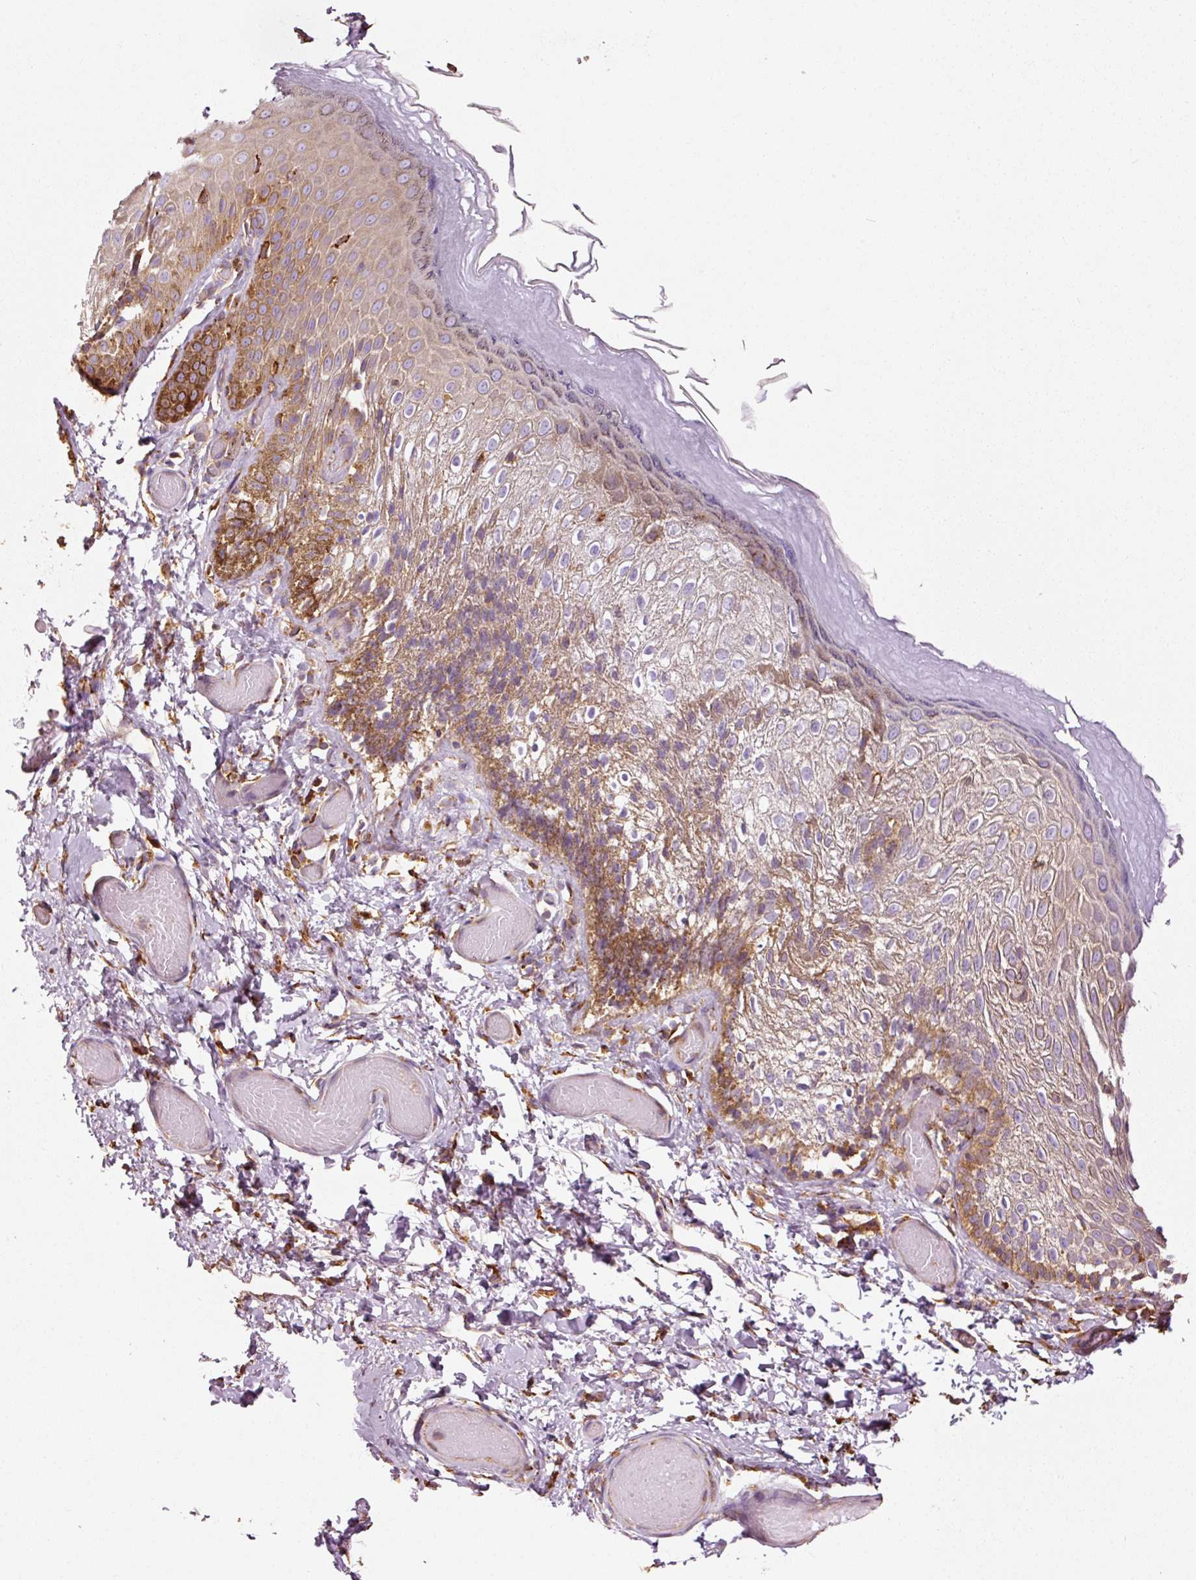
{"staining": {"intensity": "strong", "quantity": "25%-75%", "location": "cytoplasmic/membranous"}, "tissue": "skin", "cell_type": "Epidermal cells", "image_type": "normal", "snomed": [{"axis": "morphology", "description": "Normal tissue, NOS"}, {"axis": "topography", "description": "Anal"}], "caption": "Protein analysis of unremarkable skin demonstrates strong cytoplasmic/membranous expression in about 25%-75% of epidermal cells.", "gene": "ENSG00000256500", "patient": {"sex": "female", "age": 40}}